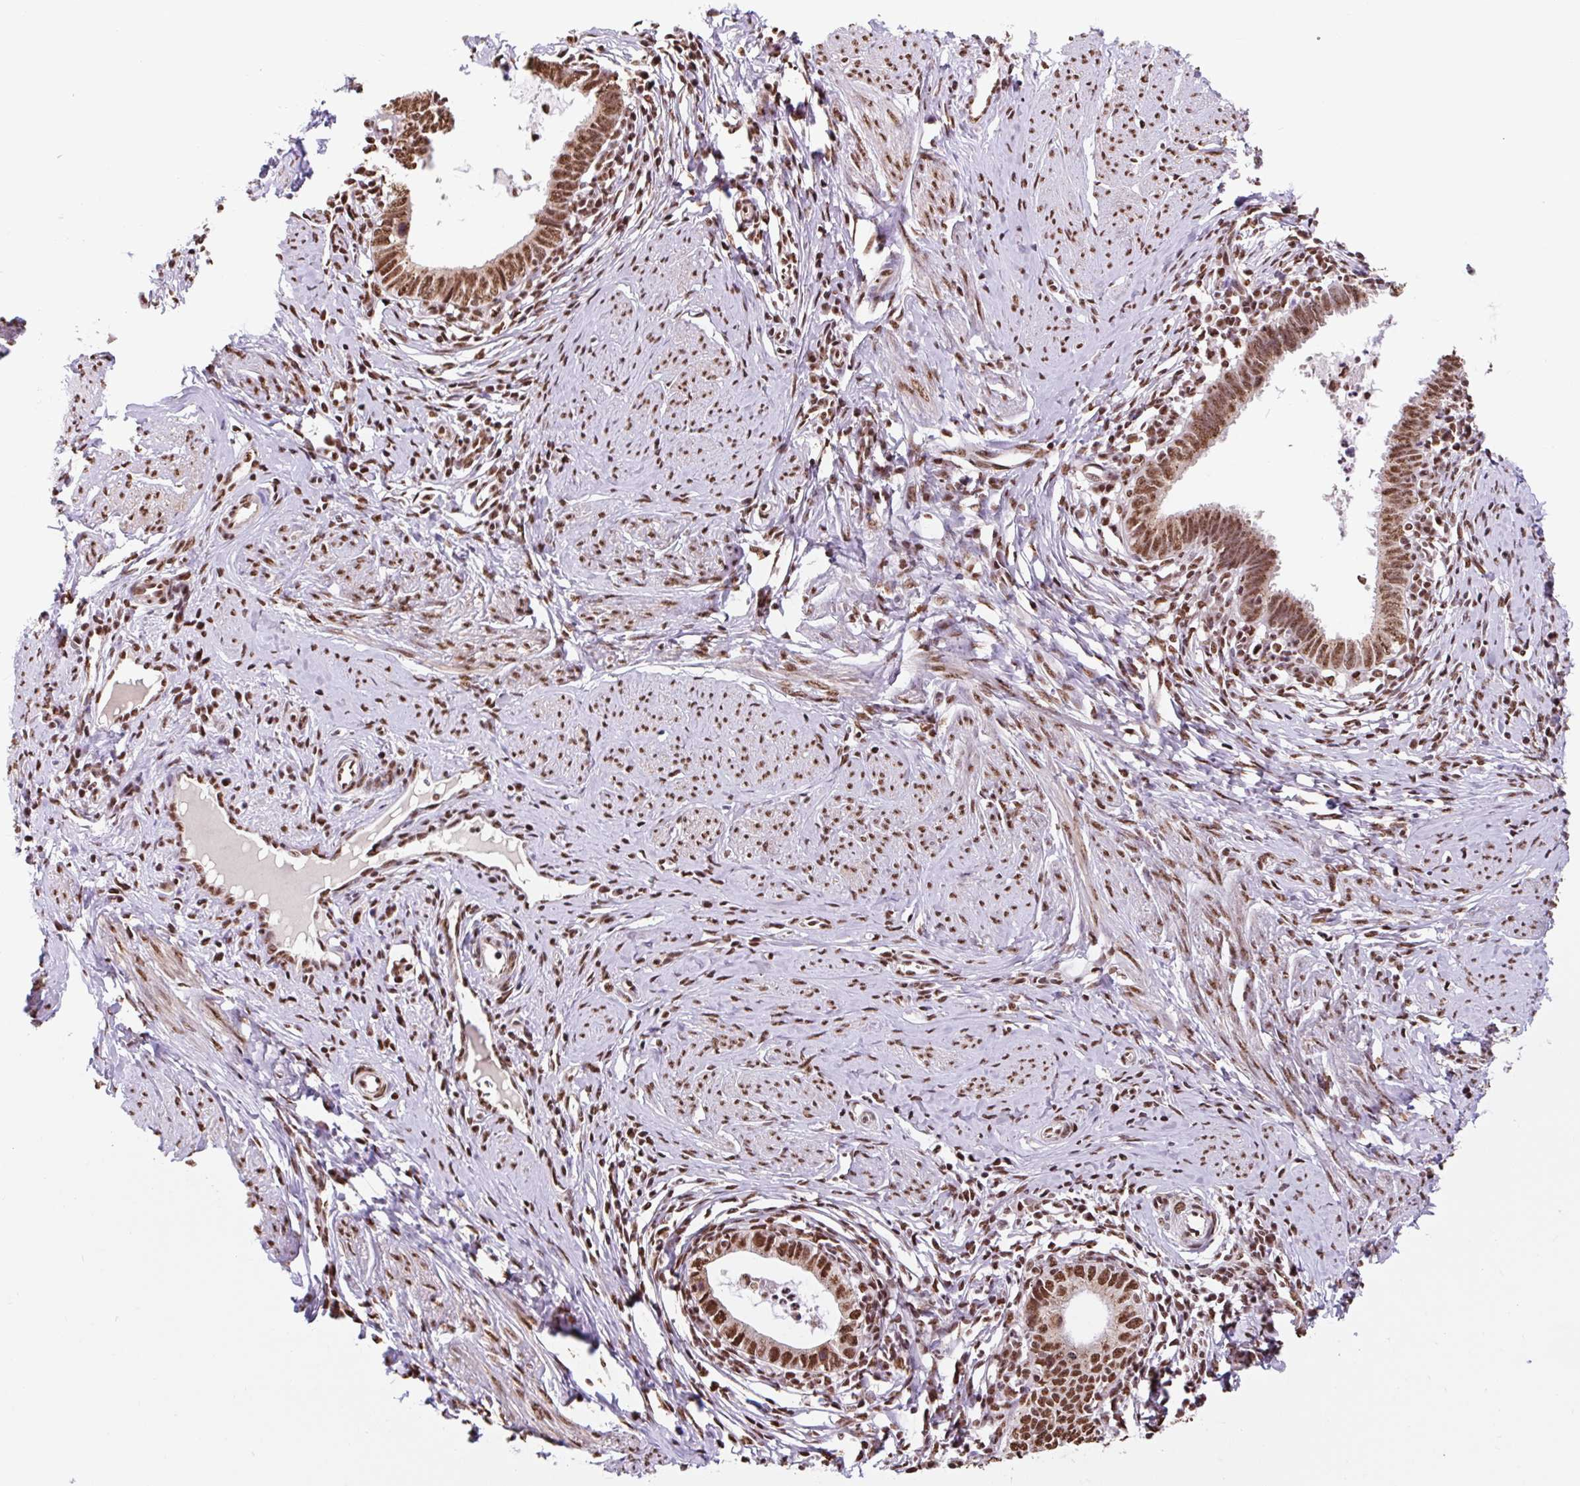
{"staining": {"intensity": "strong", "quantity": ">75%", "location": "nuclear"}, "tissue": "cervical cancer", "cell_type": "Tumor cells", "image_type": "cancer", "snomed": [{"axis": "morphology", "description": "Adenocarcinoma, NOS"}, {"axis": "topography", "description": "Cervix"}], "caption": "Cervical cancer was stained to show a protein in brown. There is high levels of strong nuclear expression in approximately >75% of tumor cells.", "gene": "BICRA", "patient": {"sex": "female", "age": 36}}